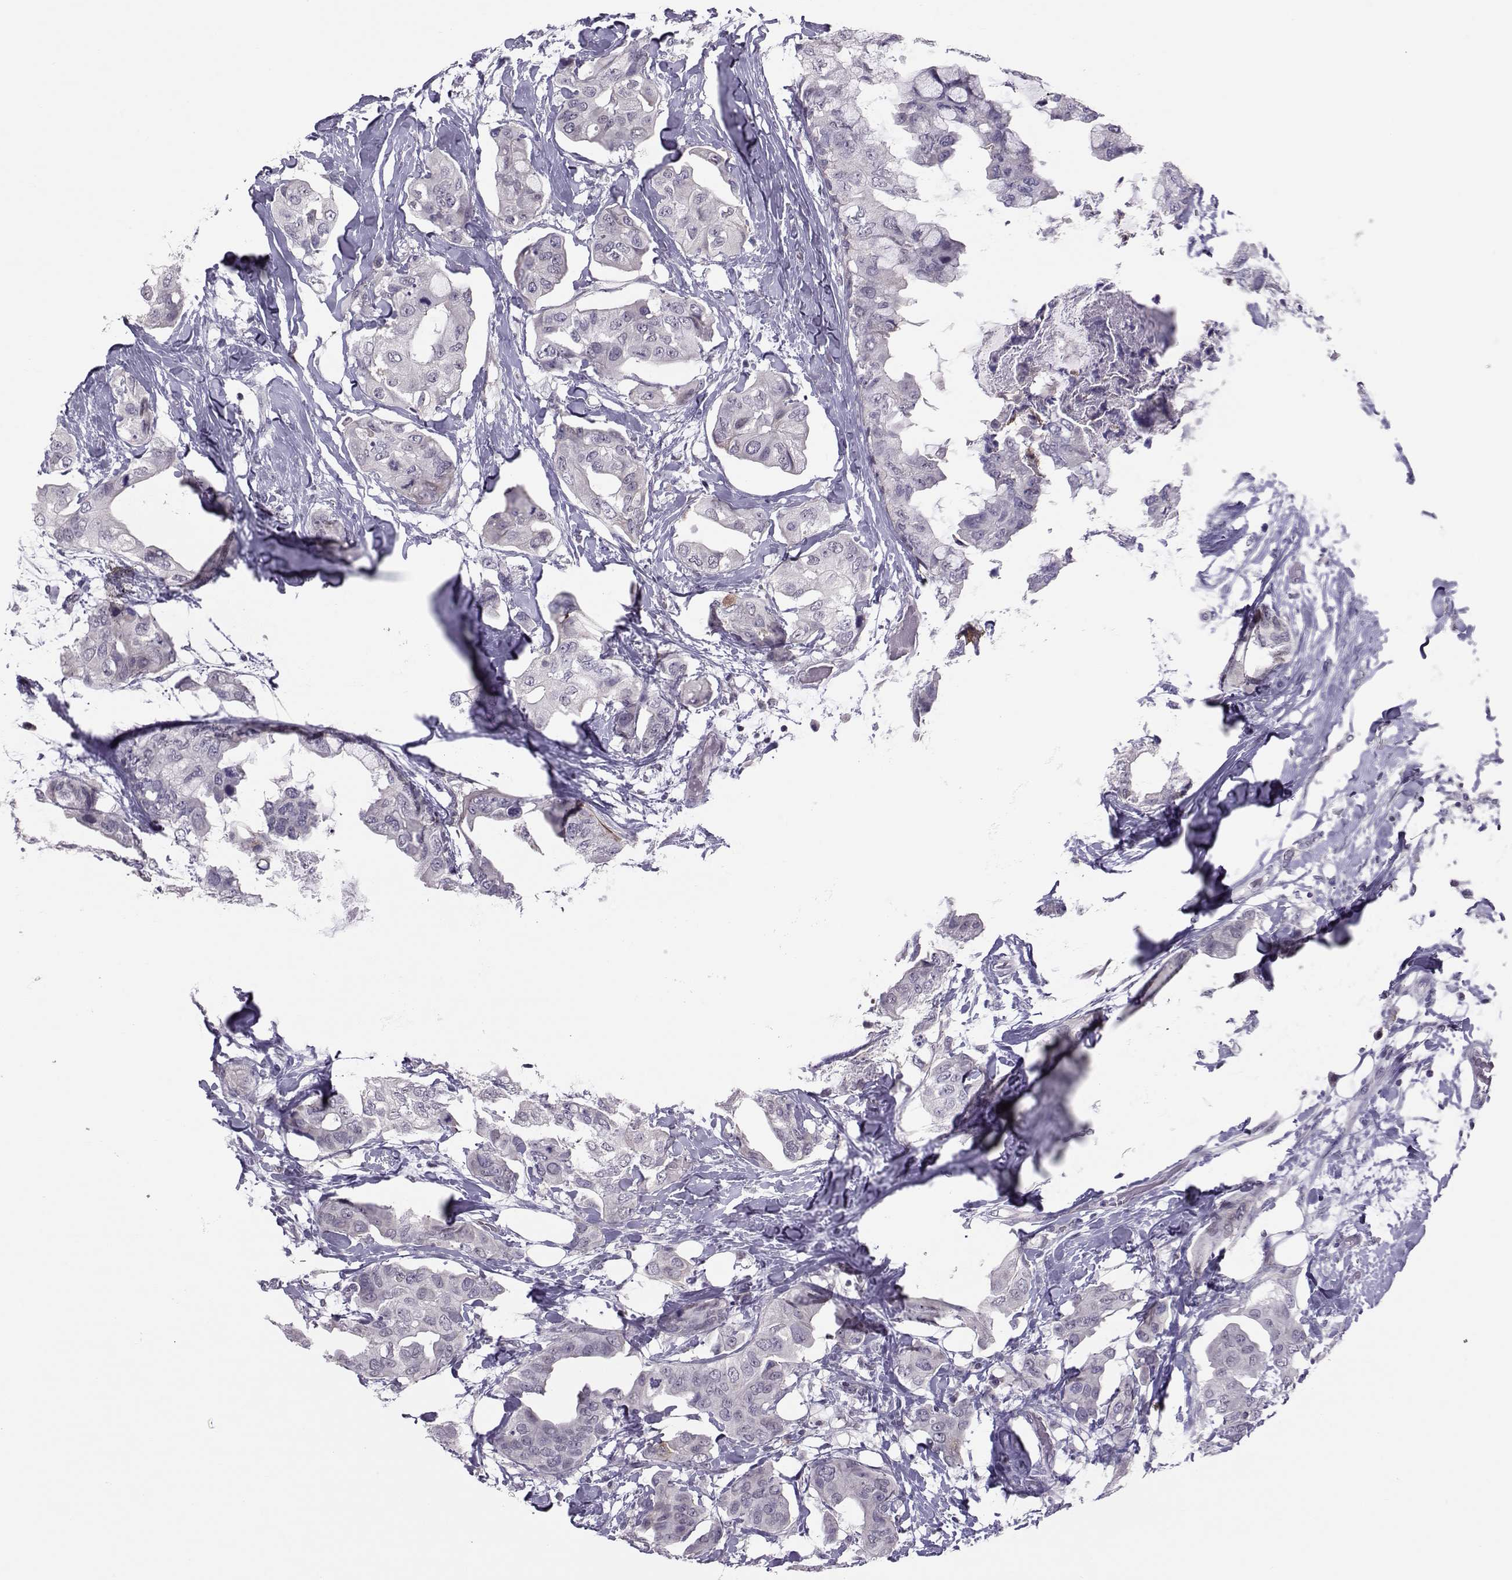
{"staining": {"intensity": "negative", "quantity": "none", "location": "none"}, "tissue": "breast cancer", "cell_type": "Tumor cells", "image_type": "cancer", "snomed": [{"axis": "morphology", "description": "Normal tissue, NOS"}, {"axis": "morphology", "description": "Duct carcinoma"}, {"axis": "topography", "description": "Breast"}], "caption": "An immunohistochemistry (IHC) micrograph of breast cancer (infiltrating ductal carcinoma) is shown. There is no staining in tumor cells of breast cancer (infiltrating ductal carcinoma).", "gene": "DNAAF1", "patient": {"sex": "female", "age": 40}}